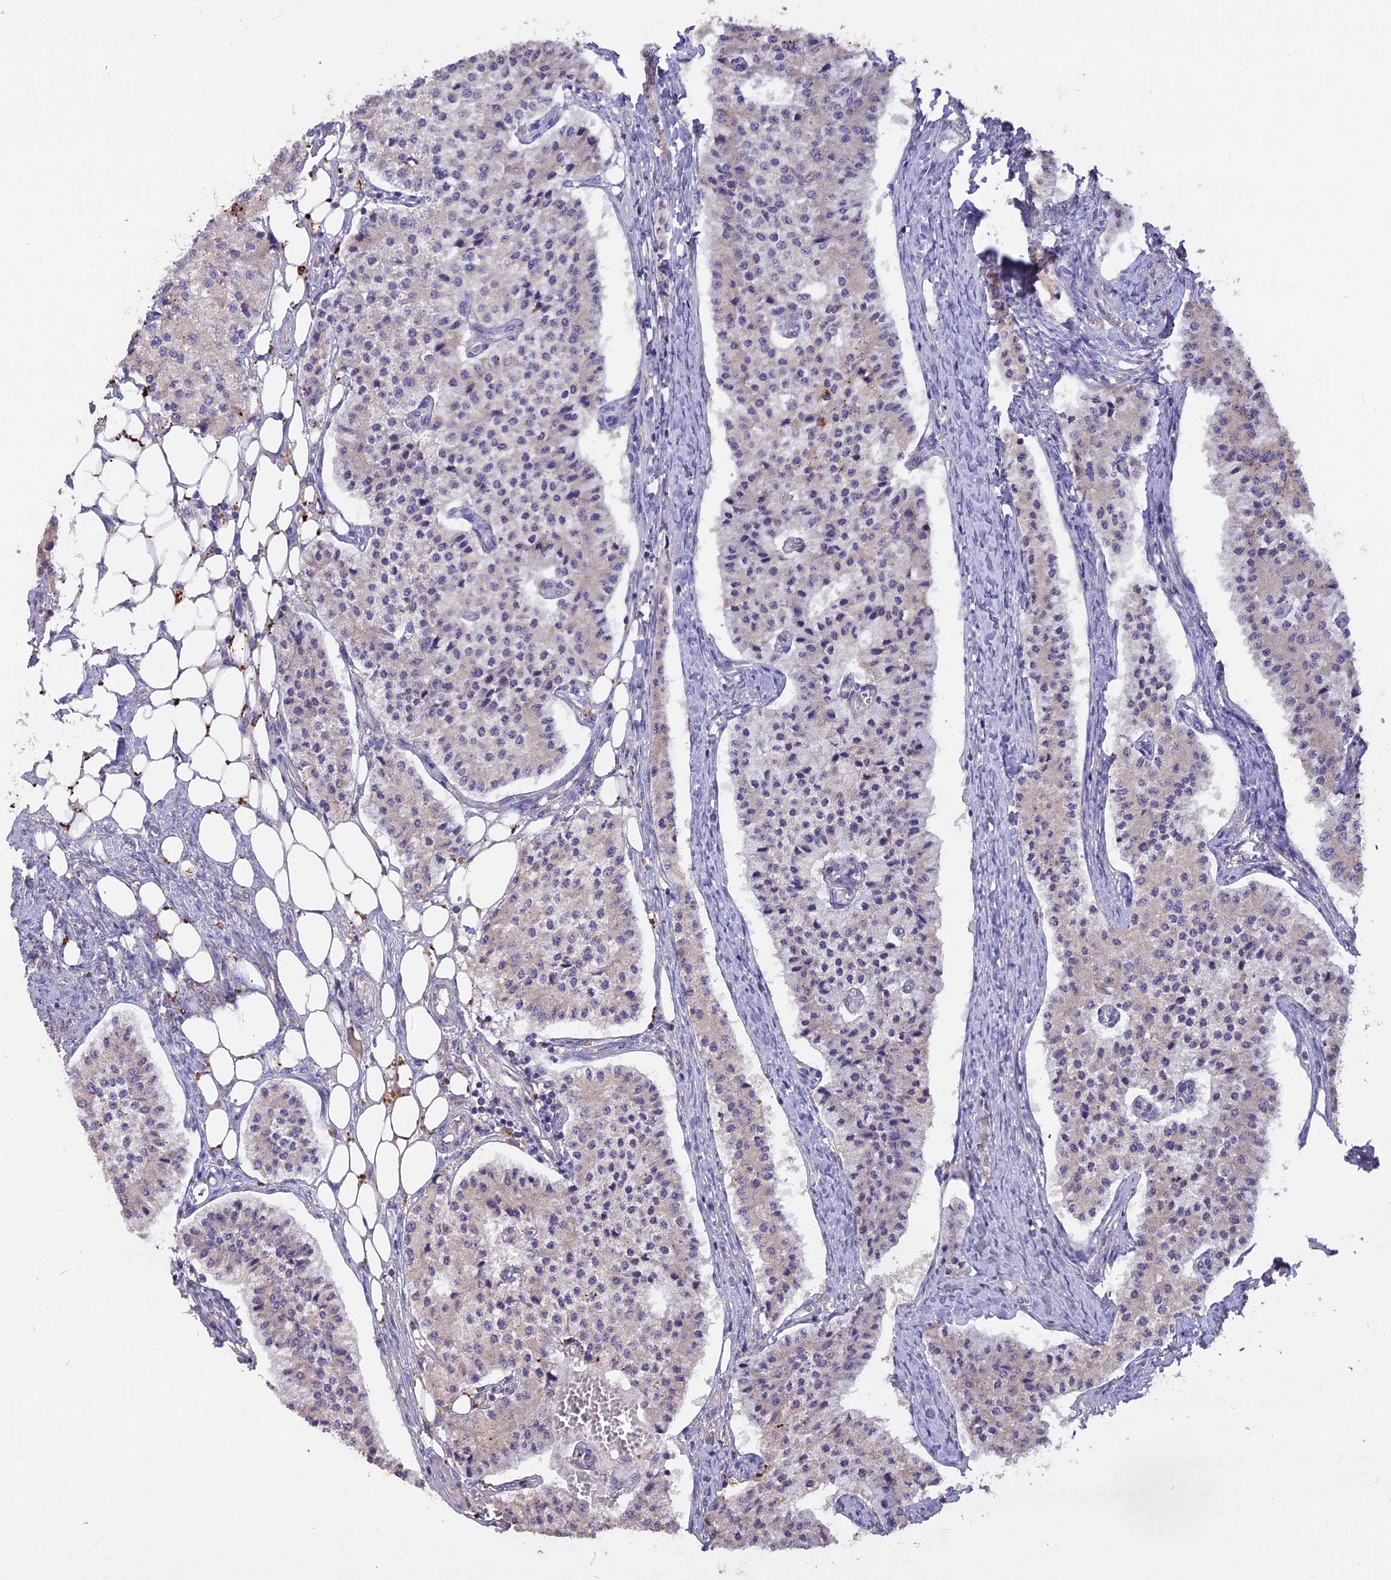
{"staining": {"intensity": "negative", "quantity": "none", "location": "none"}, "tissue": "carcinoid", "cell_type": "Tumor cells", "image_type": "cancer", "snomed": [{"axis": "morphology", "description": "Carcinoid, malignant, NOS"}, {"axis": "topography", "description": "Colon"}], "caption": "Immunohistochemistry photomicrograph of neoplastic tissue: malignant carcinoid stained with DAB shows no significant protein staining in tumor cells. (DAB (3,3'-diaminobenzidine) immunohistochemistry (IHC) with hematoxylin counter stain).", "gene": "SLC26A4", "patient": {"sex": "female", "age": 52}}